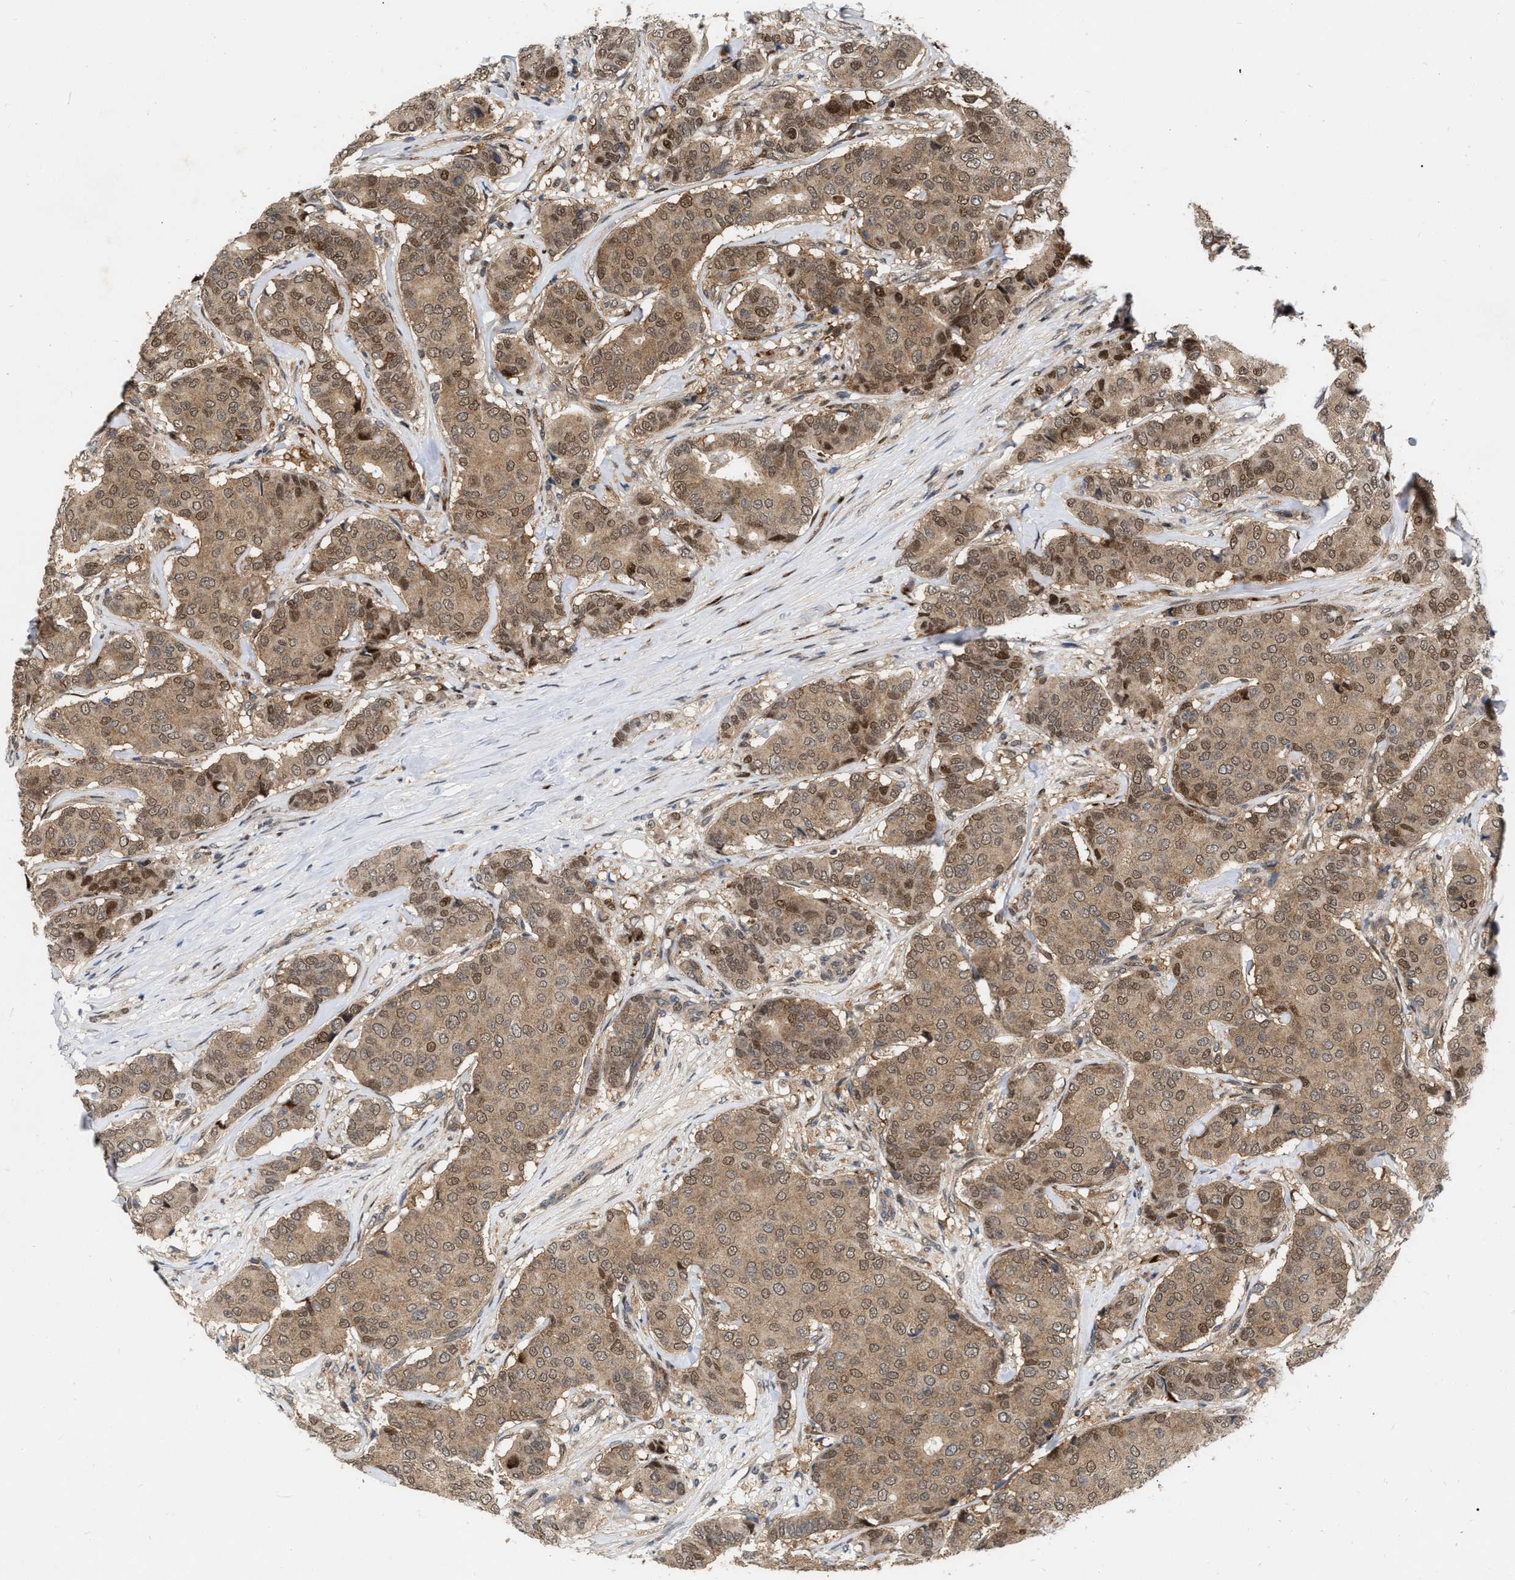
{"staining": {"intensity": "moderate", "quantity": ">75%", "location": "cytoplasmic/membranous,nuclear"}, "tissue": "breast cancer", "cell_type": "Tumor cells", "image_type": "cancer", "snomed": [{"axis": "morphology", "description": "Duct carcinoma"}, {"axis": "topography", "description": "Breast"}], "caption": "Protein expression analysis of breast intraductal carcinoma exhibits moderate cytoplasmic/membranous and nuclear positivity in approximately >75% of tumor cells.", "gene": "MDM4", "patient": {"sex": "female", "age": 75}}